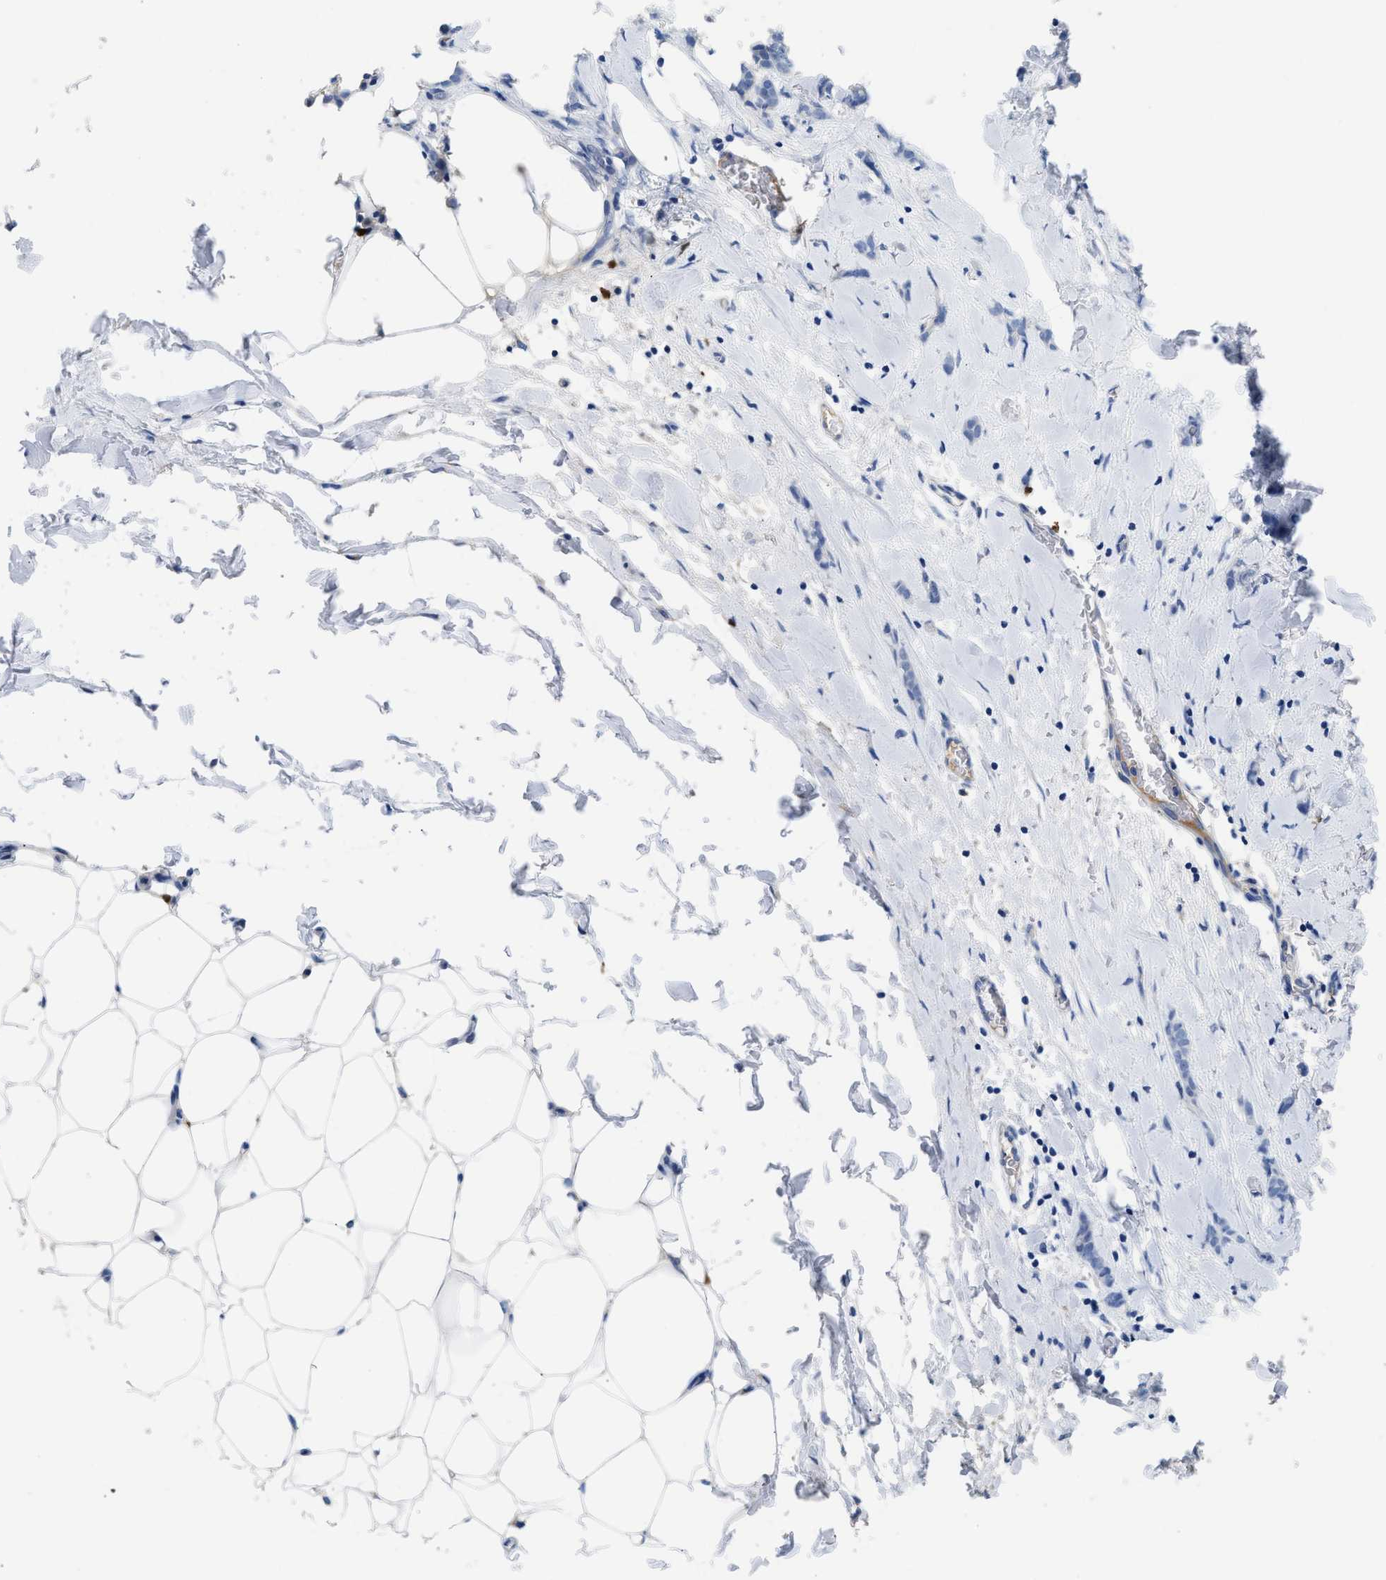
{"staining": {"intensity": "negative", "quantity": "none", "location": "none"}, "tissue": "breast cancer", "cell_type": "Tumor cells", "image_type": "cancer", "snomed": [{"axis": "morphology", "description": "Lobular carcinoma, in situ"}, {"axis": "morphology", "description": "Lobular carcinoma"}, {"axis": "topography", "description": "Breast"}], "caption": "DAB immunohistochemical staining of human breast cancer (lobular carcinoma) displays no significant staining in tumor cells.", "gene": "C1S", "patient": {"sex": "female", "age": 41}}